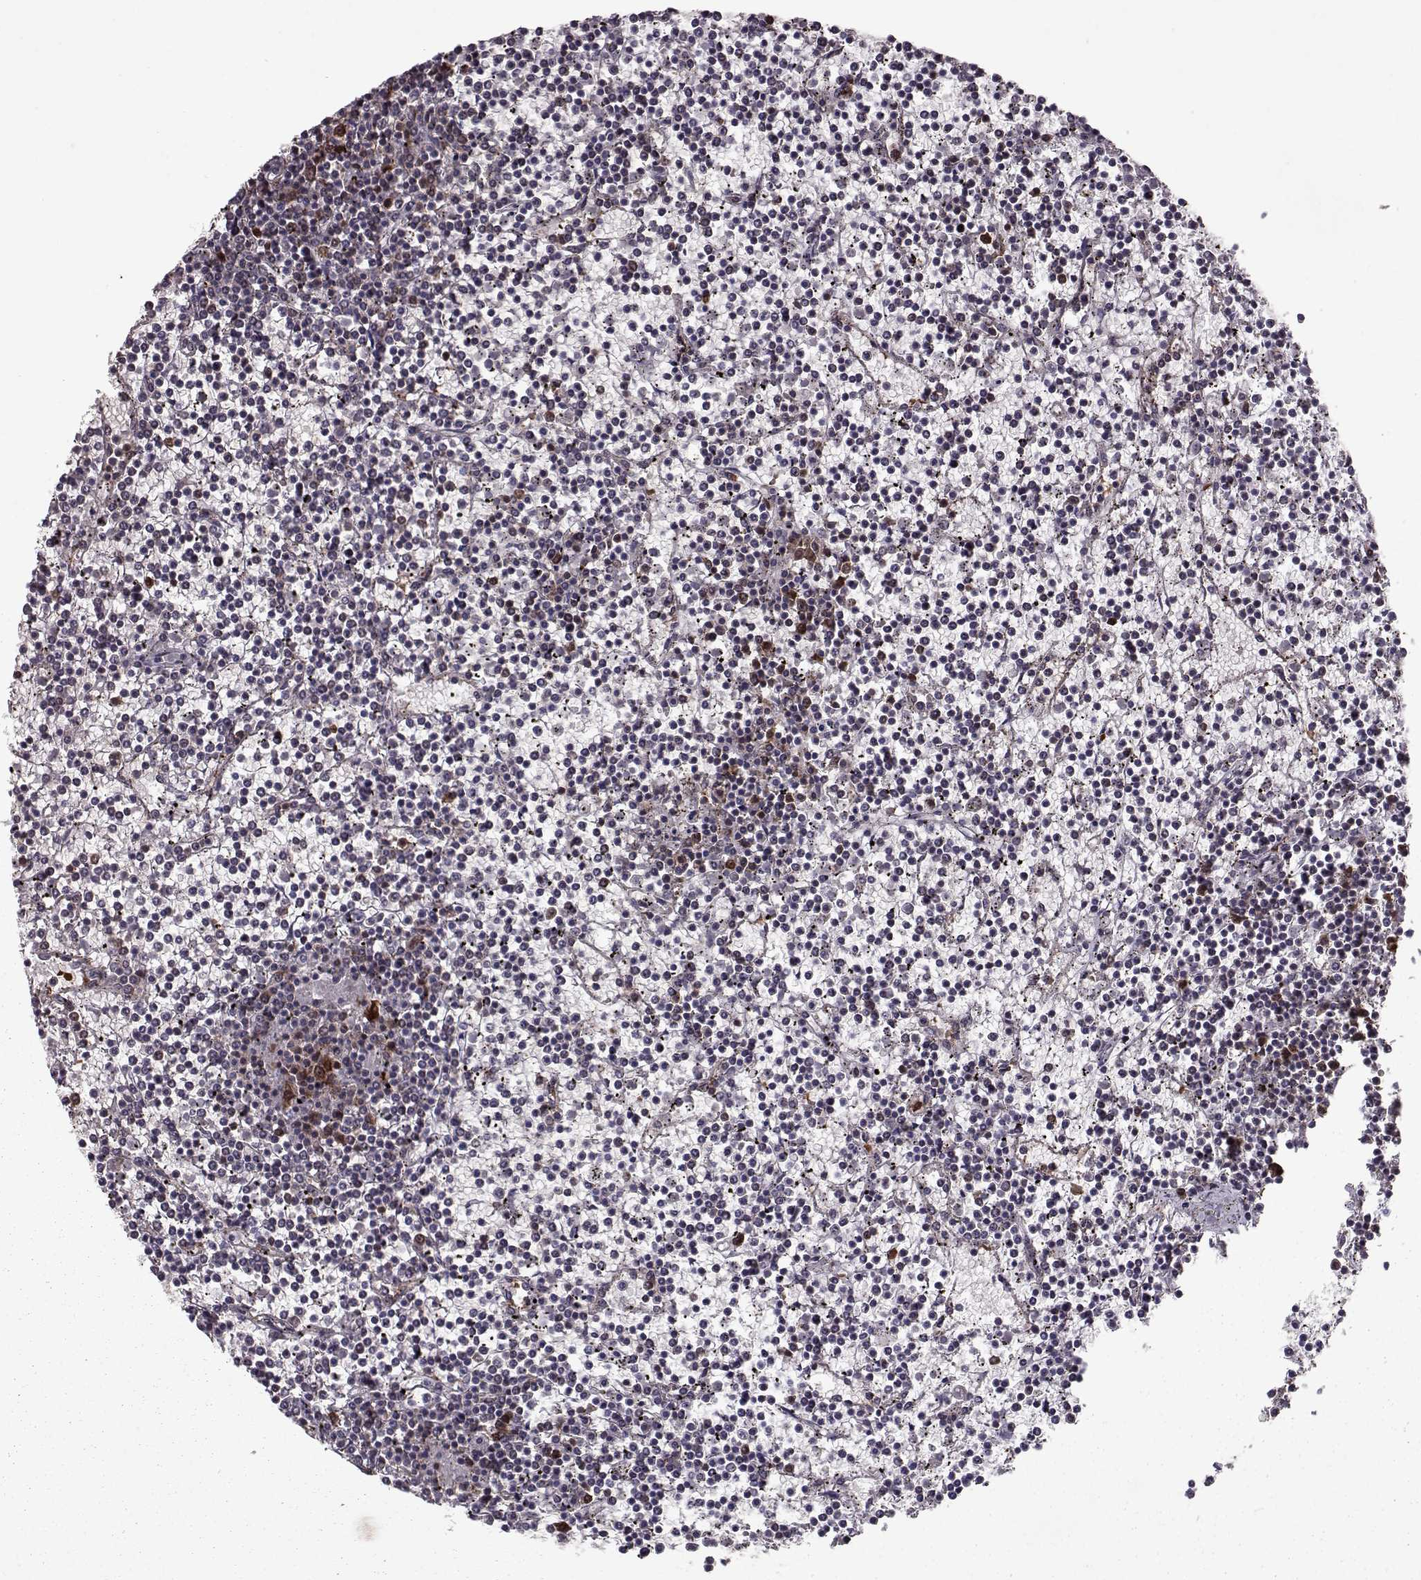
{"staining": {"intensity": "negative", "quantity": "none", "location": "none"}, "tissue": "lymphoma", "cell_type": "Tumor cells", "image_type": "cancer", "snomed": [{"axis": "morphology", "description": "Malignant lymphoma, non-Hodgkin's type, Low grade"}, {"axis": "topography", "description": "Spleen"}], "caption": "Histopathology image shows no significant protein expression in tumor cells of lymphoma.", "gene": "RANBP1", "patient": {"sex": "female", "age": 19}}